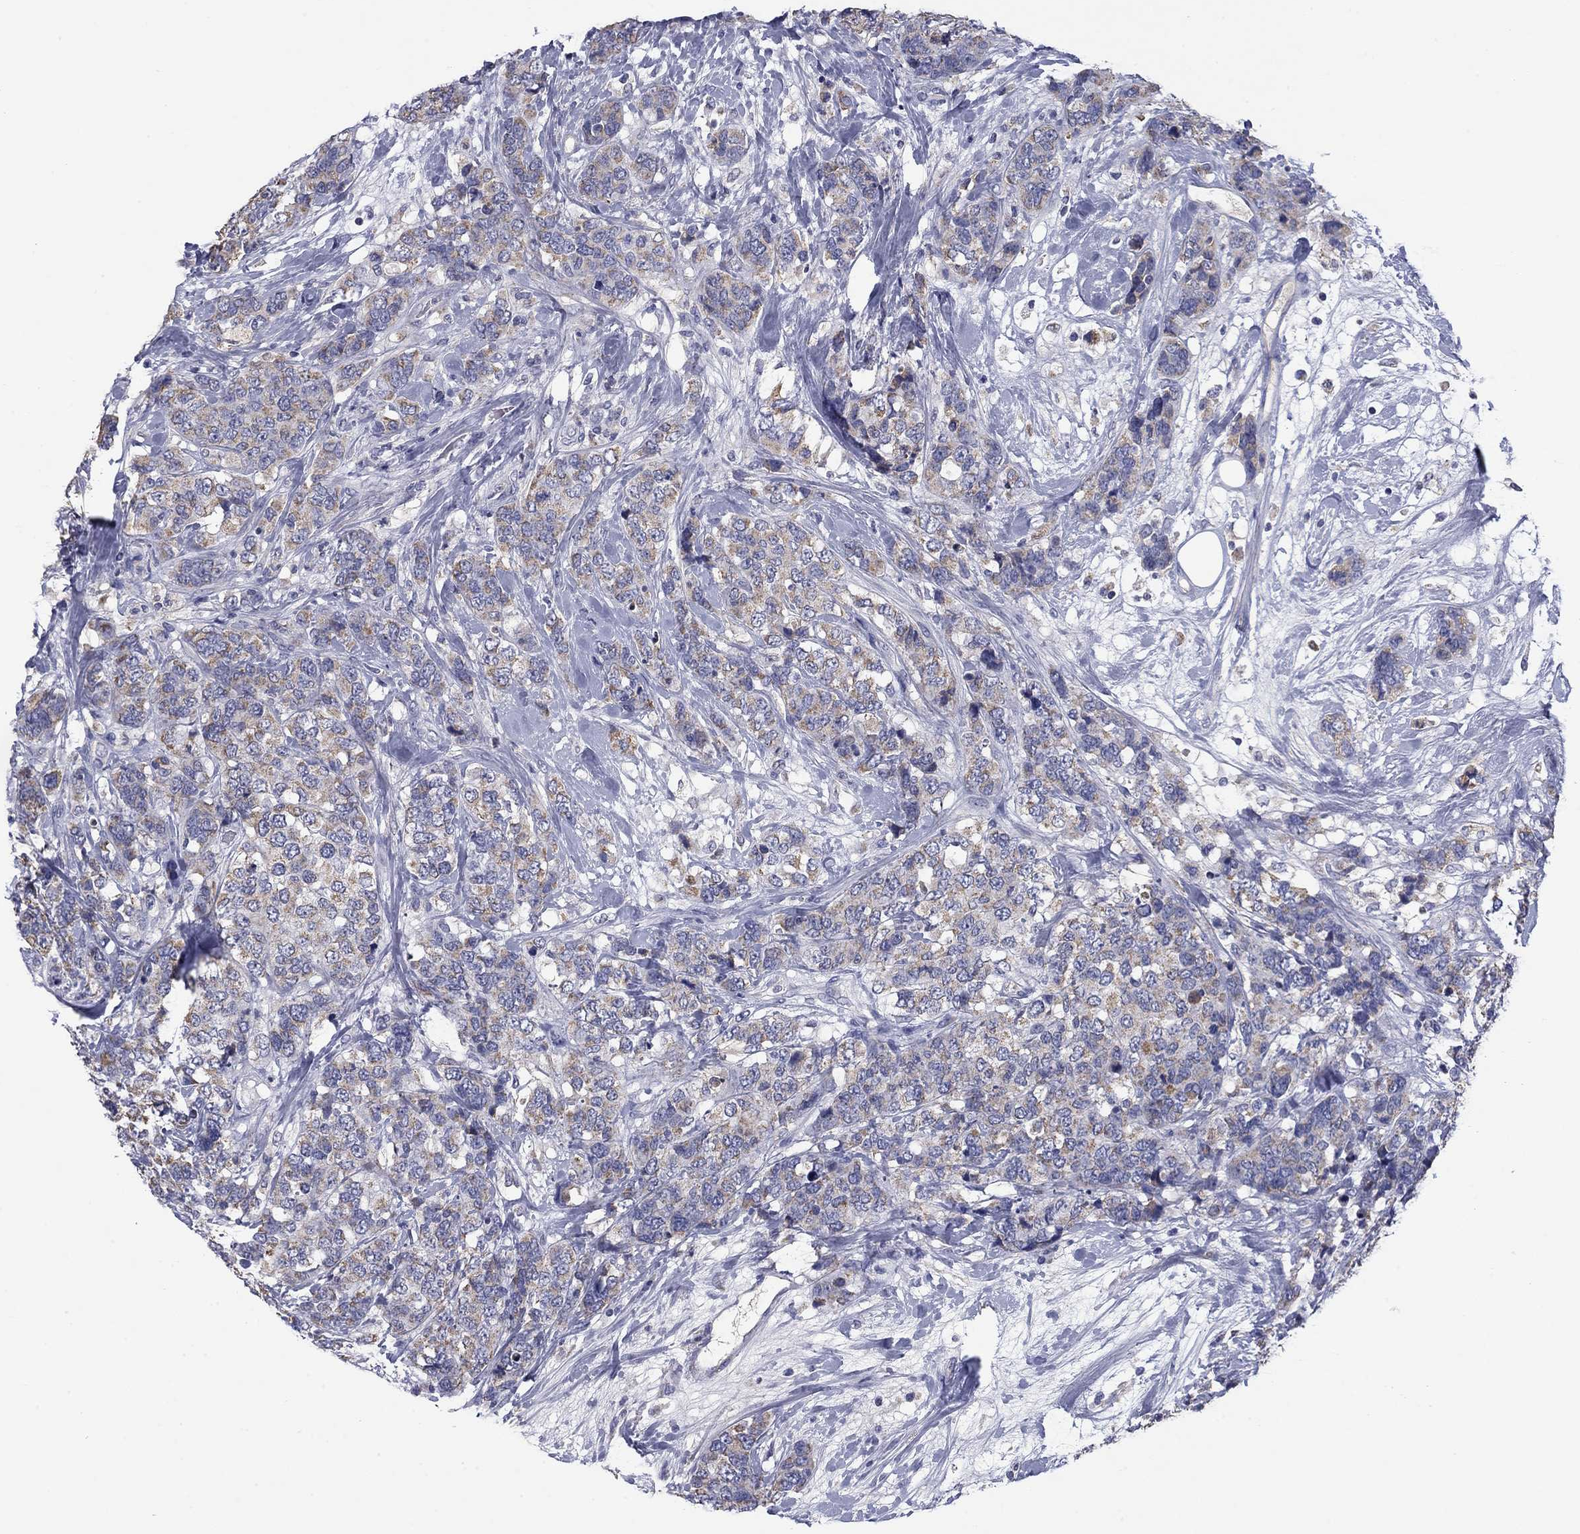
{"staining": {"intensity": "moderate", "quantity": "<25%", "location": "cytoplasmic/membranous"}, "tissue": "breast cancer", "cell_type": "Tumor cells", "image_type": "cancer", "snomed": [{"axis": "morphology", "description": "Lobular carcinoma"}, {"axis": "topography", "description": "Breast"}], "caption": "Immunohistochemical staining of human breast cancer reveals moderate cytoplasmic/membranous protein positivity in approximately <25% of tumor cells.", "gene": "FRK", "patient": {"sex": "female", "age": 59}}